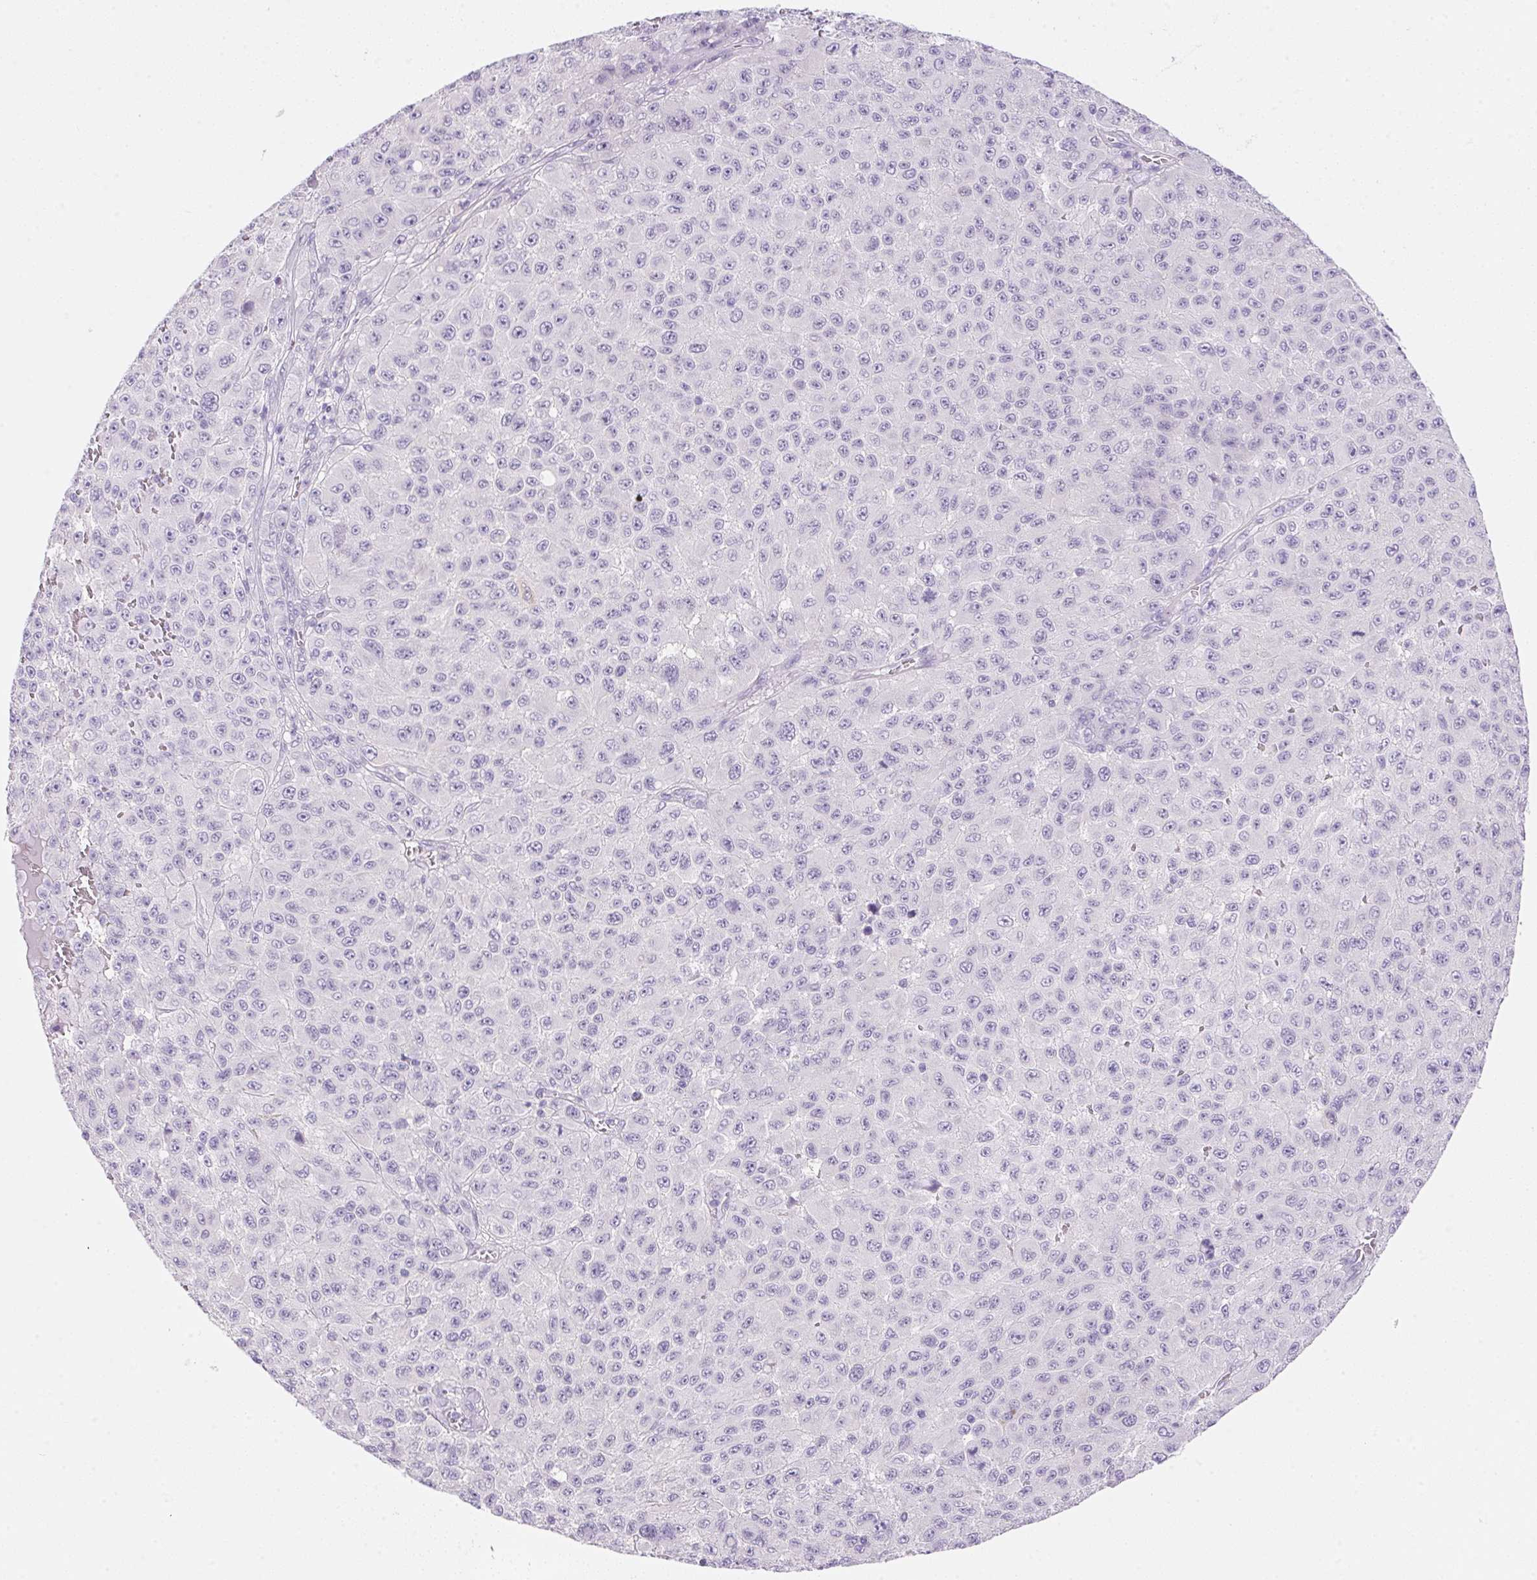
{"staining": {"intensity": "negative", "quantity": "none", "location": "none"}, "tissue": "melanoma", "cell_type": "Tumor cells", "image_type": "cancer", "snomed": [{"axis": "morphology", "description": "Malignant melanoma, NOS"}, {"axis": "topography", "description": "Skin"}], "caption": "Protein analysis of melanoma exhibits no significant expression in tumor cells. The staining is performed using DAB (3,3'-diaminobenzidine) brown chromogen with nuclei counter-stained in using hematoxylin.", "gene": "DHCR24", "patient": {"sex": "male", "age": 73}}